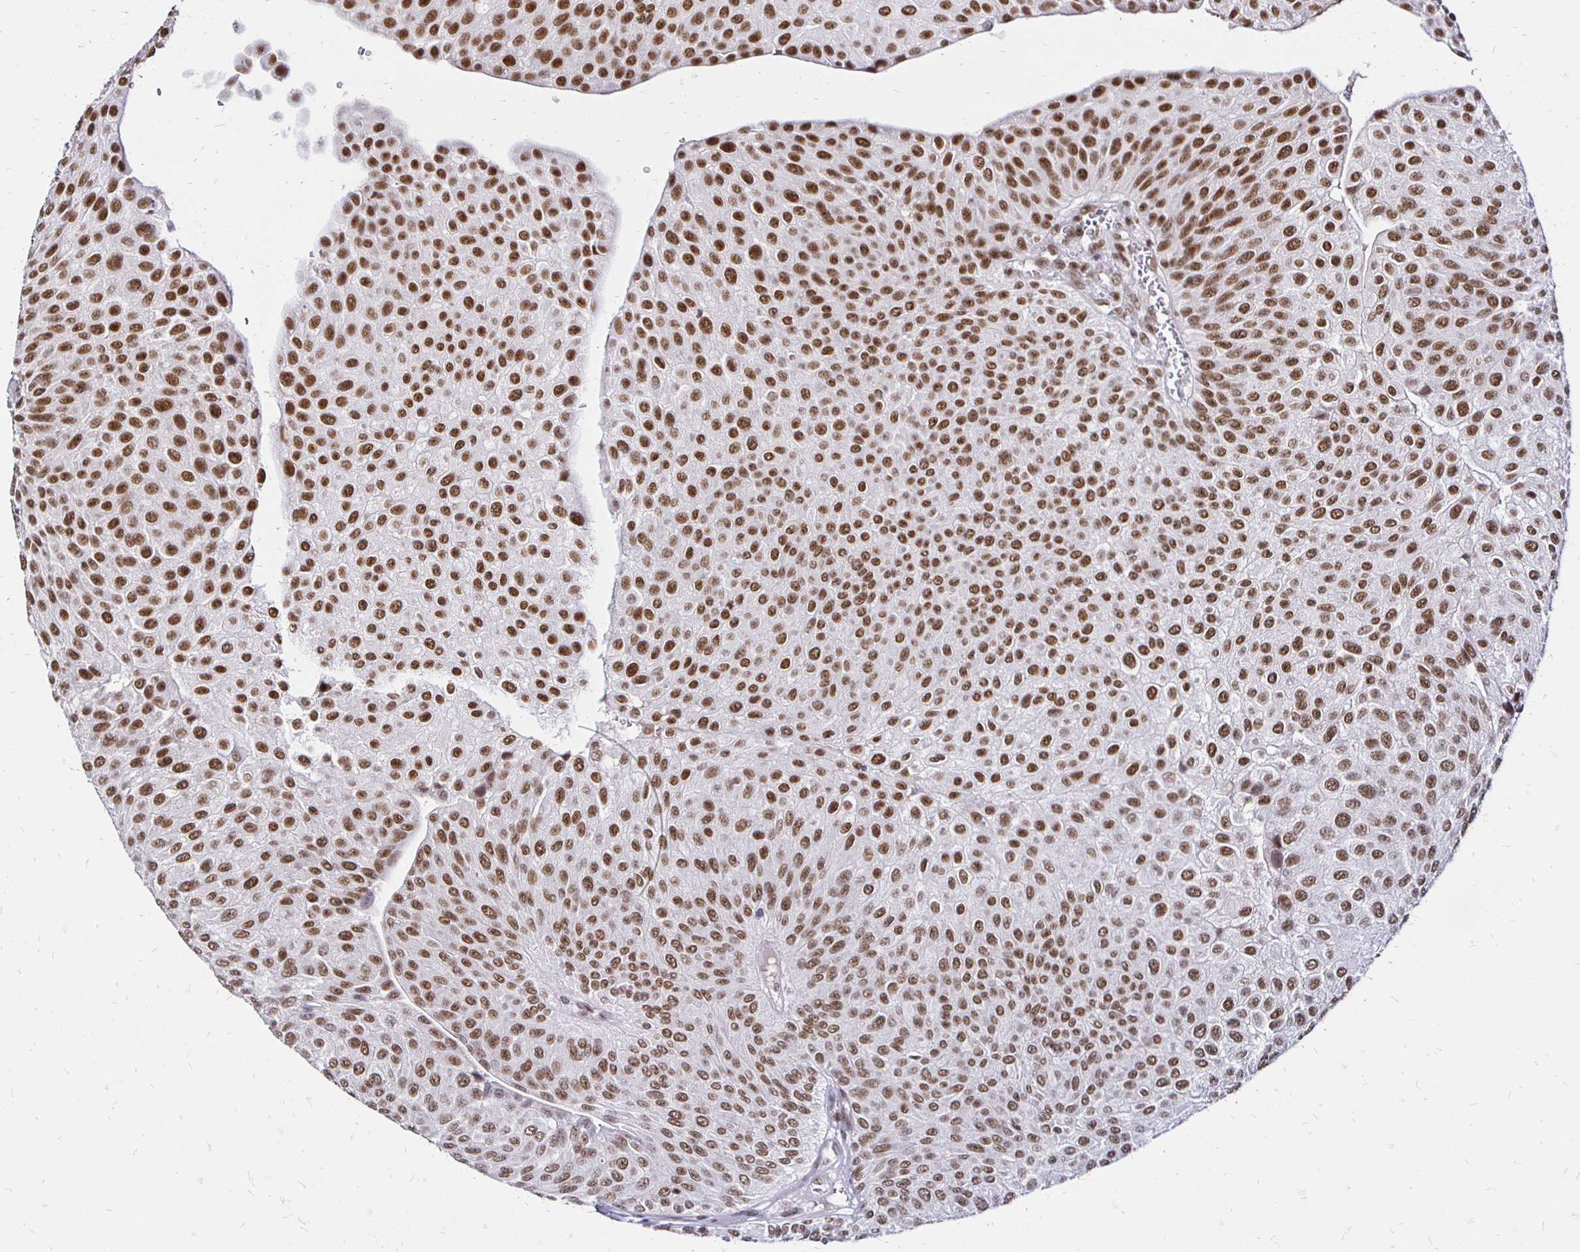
{"staining": {"intensity": "strong", "quantity": ">75%", "location": "nuclear"}, "tissue": "urothelial cancer", "cell_type": "Tumor cells", "image_type": "cancer", "snomed": [{"axis": "morphology", "description": "Urothelial carcinoma, NOS"}, {"axis": "topography", "description": "Urinary bladder"}], "caption": "Immunohistochemistry (DAB) staining of human transitional cell carcinoma demonstrates strong nuclear protein expression in approximately >75% of tumor cells.", "gene": "SIN3A", "patient": {"sex": "male", "age": 67}}